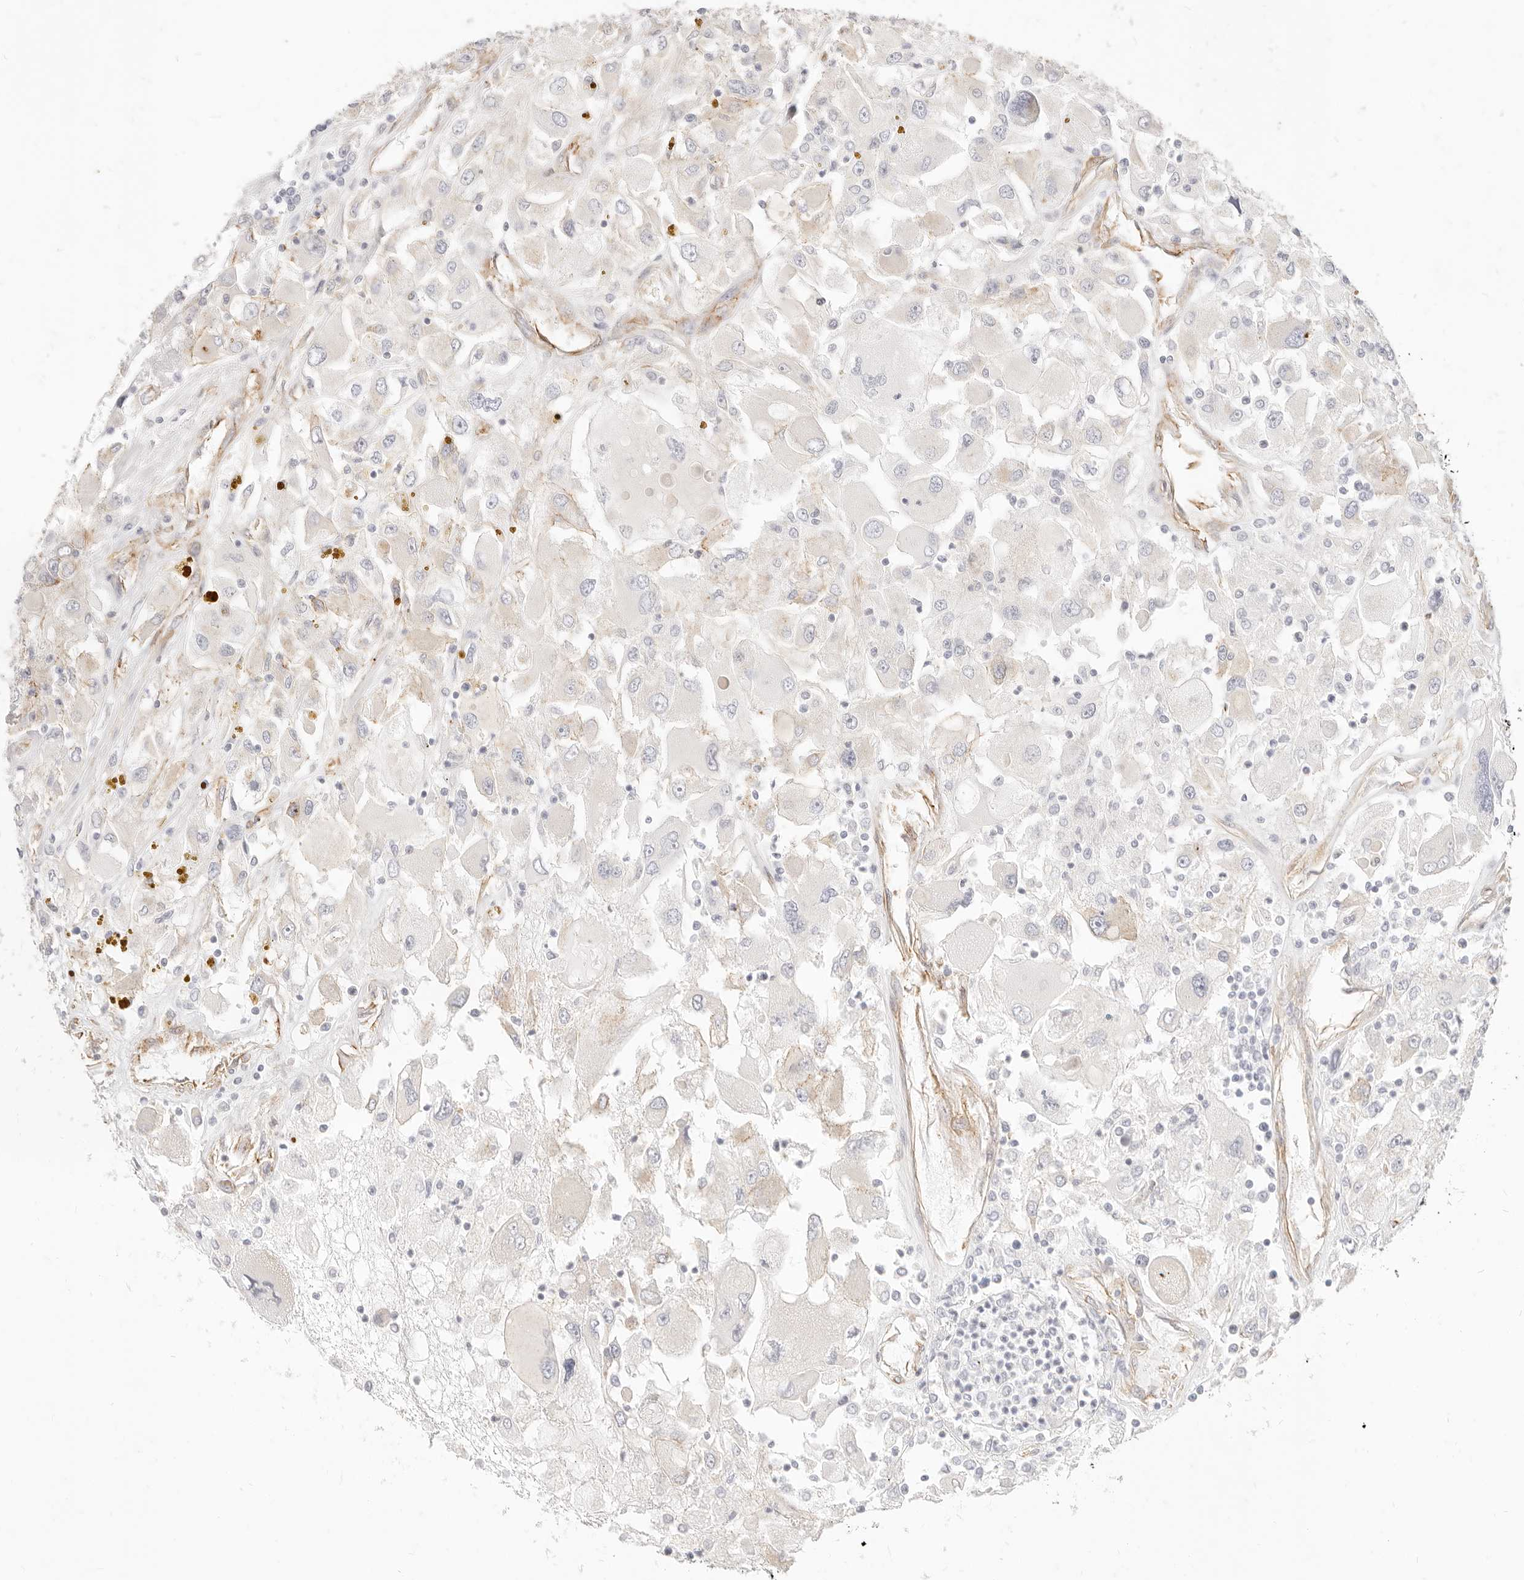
{"staining": {"intensity": "negative", "quantity": "none", "location": "none"}, "tissue": "renal cancer", "cell_type": "Tumor cells", "image_type": "cancer", "snomed": [{"axis": "morphology", "description": "Adenocarcinoma, NOS"}, {"axis": "topography", "description": "Kidney"}], "caption": "IHC histopathology image of human renal adenocarcinoma stained for a protein (brown), which displays no expression in tumor cells.", "gene": "NUS1", "patient": {"sex": "female", "age": 52}}